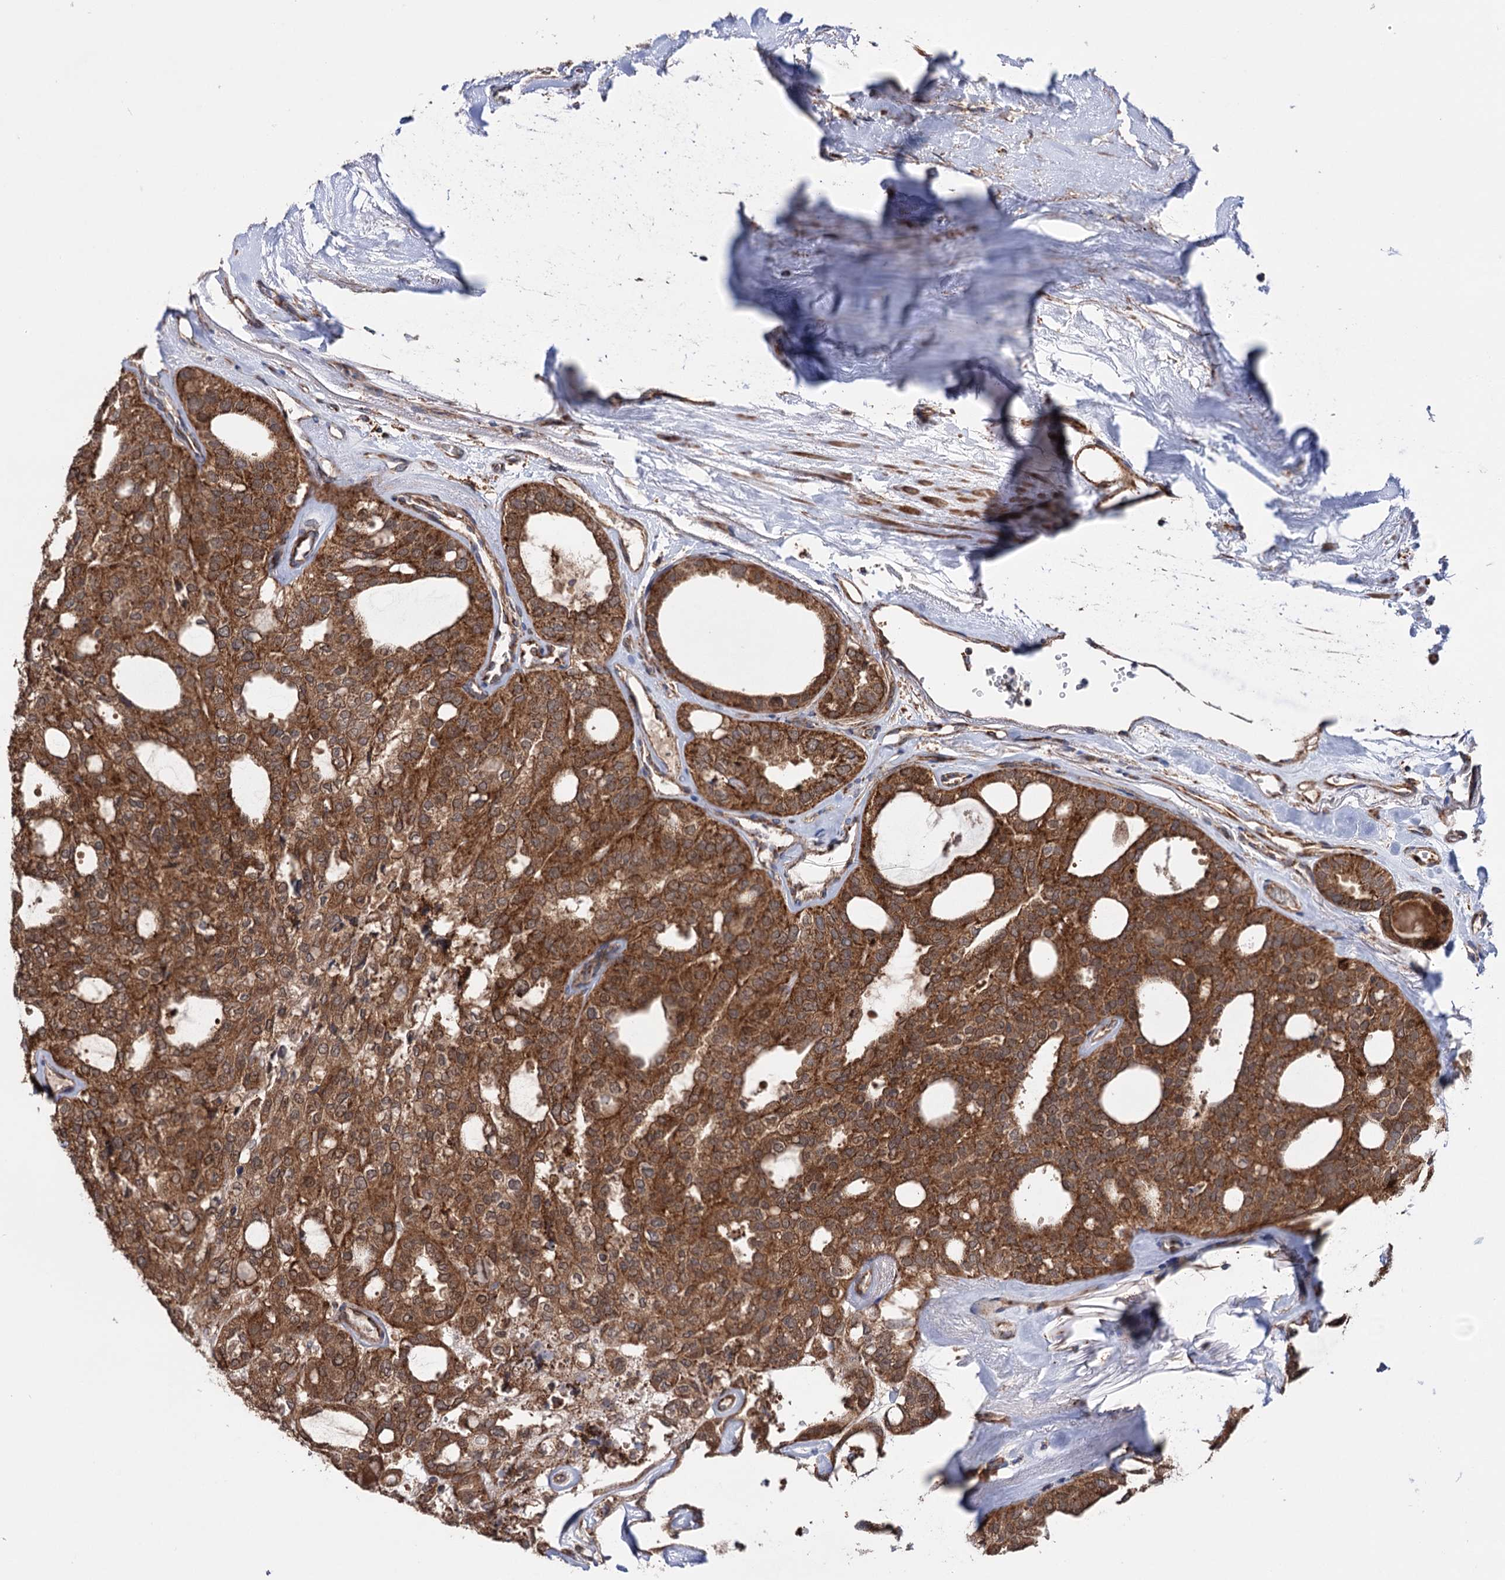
{"staining": {"intensity": "moderate", "quantity": ">75%", "location": "cytoplasmic/membranous"}, "tissue": "thyroid cancer", "cell_type": "Tumor cells", "image_type": "cancer", "snomed": [{"axis": "morphology", "description": "Follicular adenoma carcinoma, NOS"}, {"axis": "topography", "description": "Thyroid gland"}], "caption": "The immunohistochemical stain highlights moderate cytoplasmic/membranous staining in tumor cells of thyroid cancer tissue. The staining is performed using DAB brown chromogen to label protein expression. The nuclei are counter-stained blue using hematoxylin.", "gene": "SUCLA2", "patient": {"sex": "male", "age": 75}}